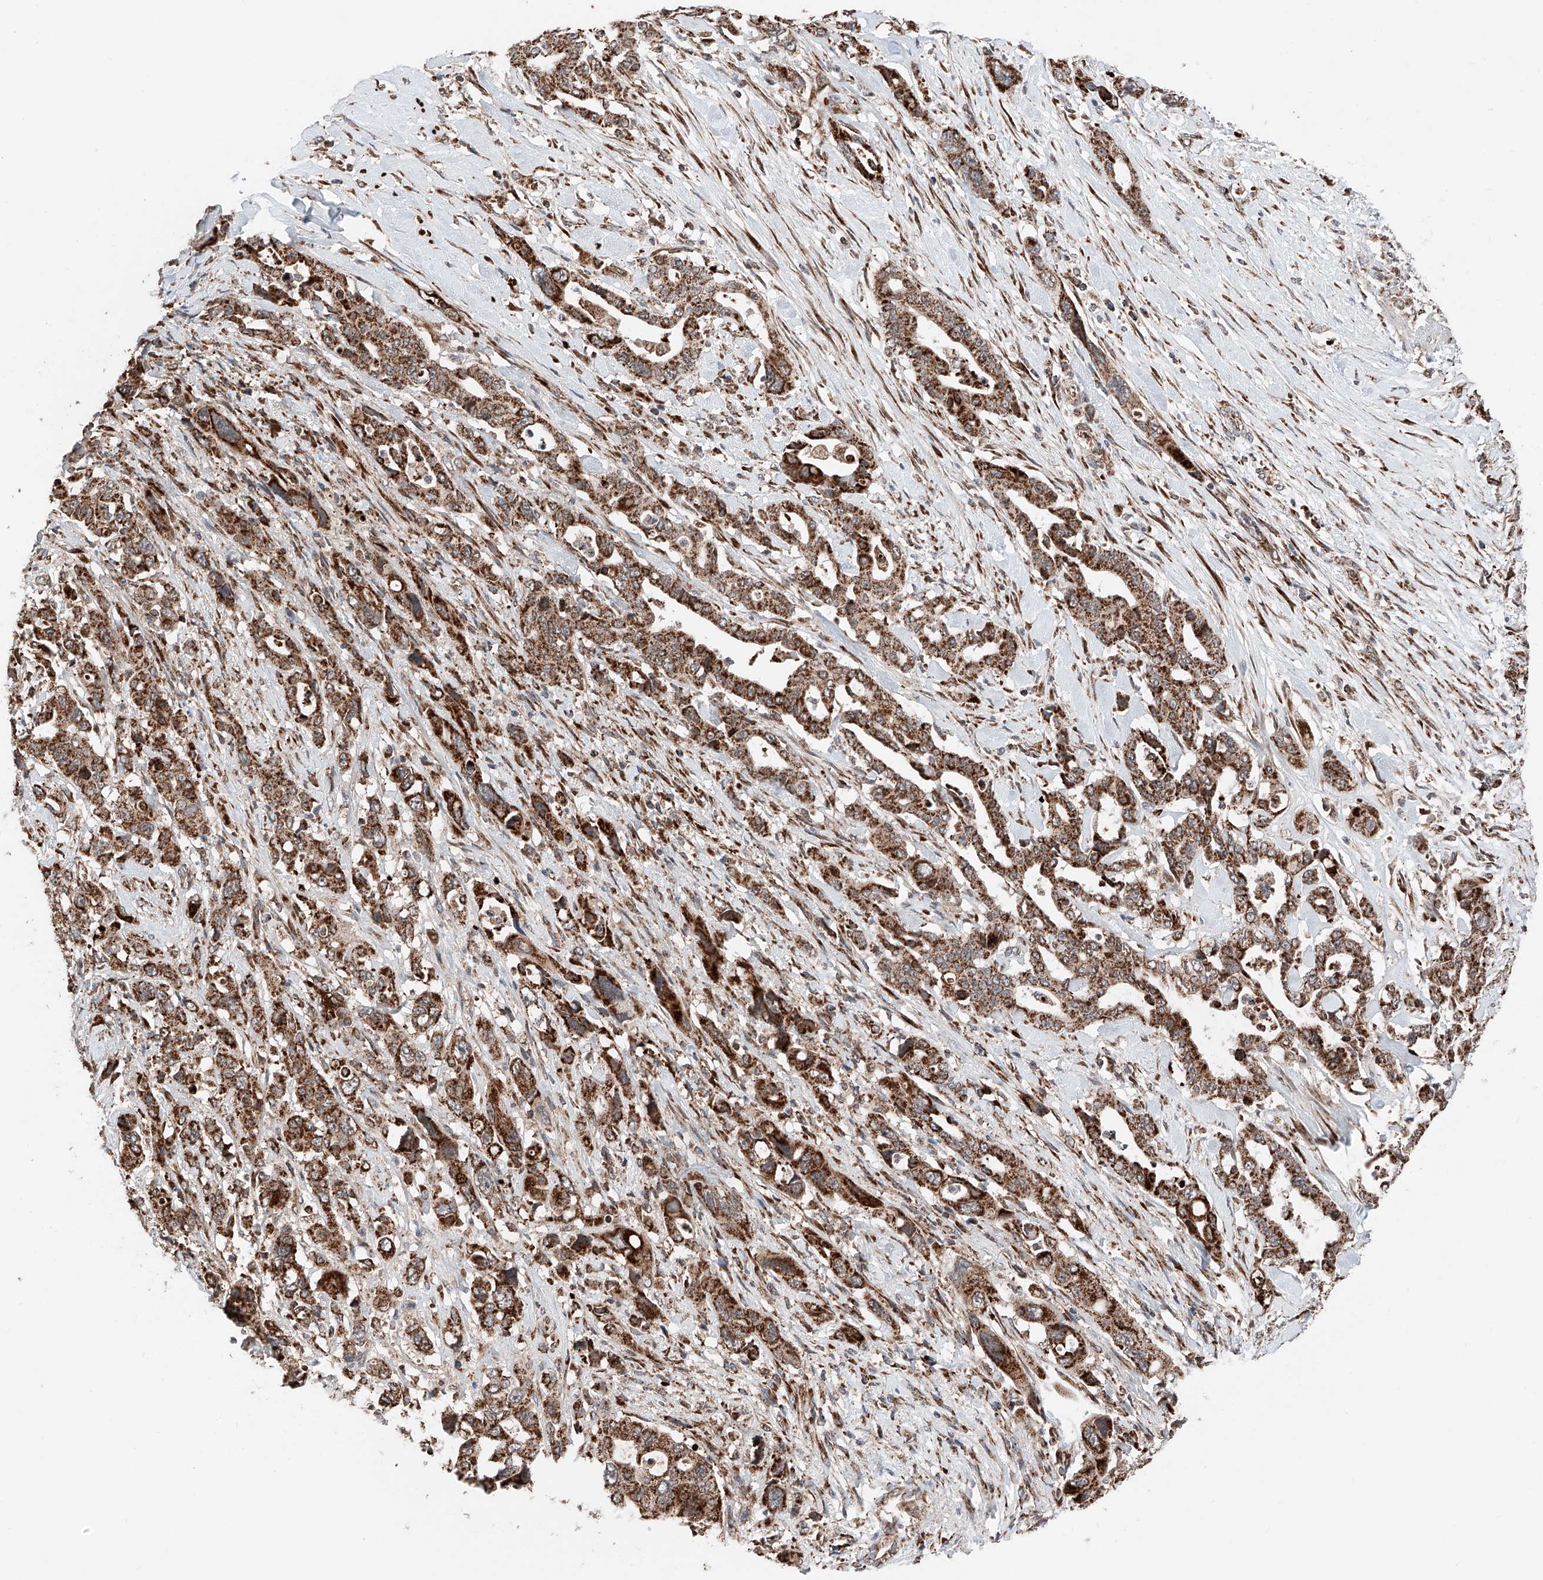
{"staining": {"intensity": "strong", "quantity": ">75%", "location": "cytoplasmic/membranous"}, "tissue": "pancreatic cancer", "cell_type": "Tumor cells", "image_type": "cancer", "snomed": [{"axis": "morphology", "description": "Adenocarcinoma, NOS"}, {"axis": "topography", "description": "Pancreas"}], "caption": "Approximately >75% of tumor cells in human pancreatic cancer (adenocarcinoma) display strong cytoplasmic/membranous protein expression as visualized by brown immunohistochemical staining.", "gene": "ZSCAN29", "patient": {"sex": "male", "age": 46}}